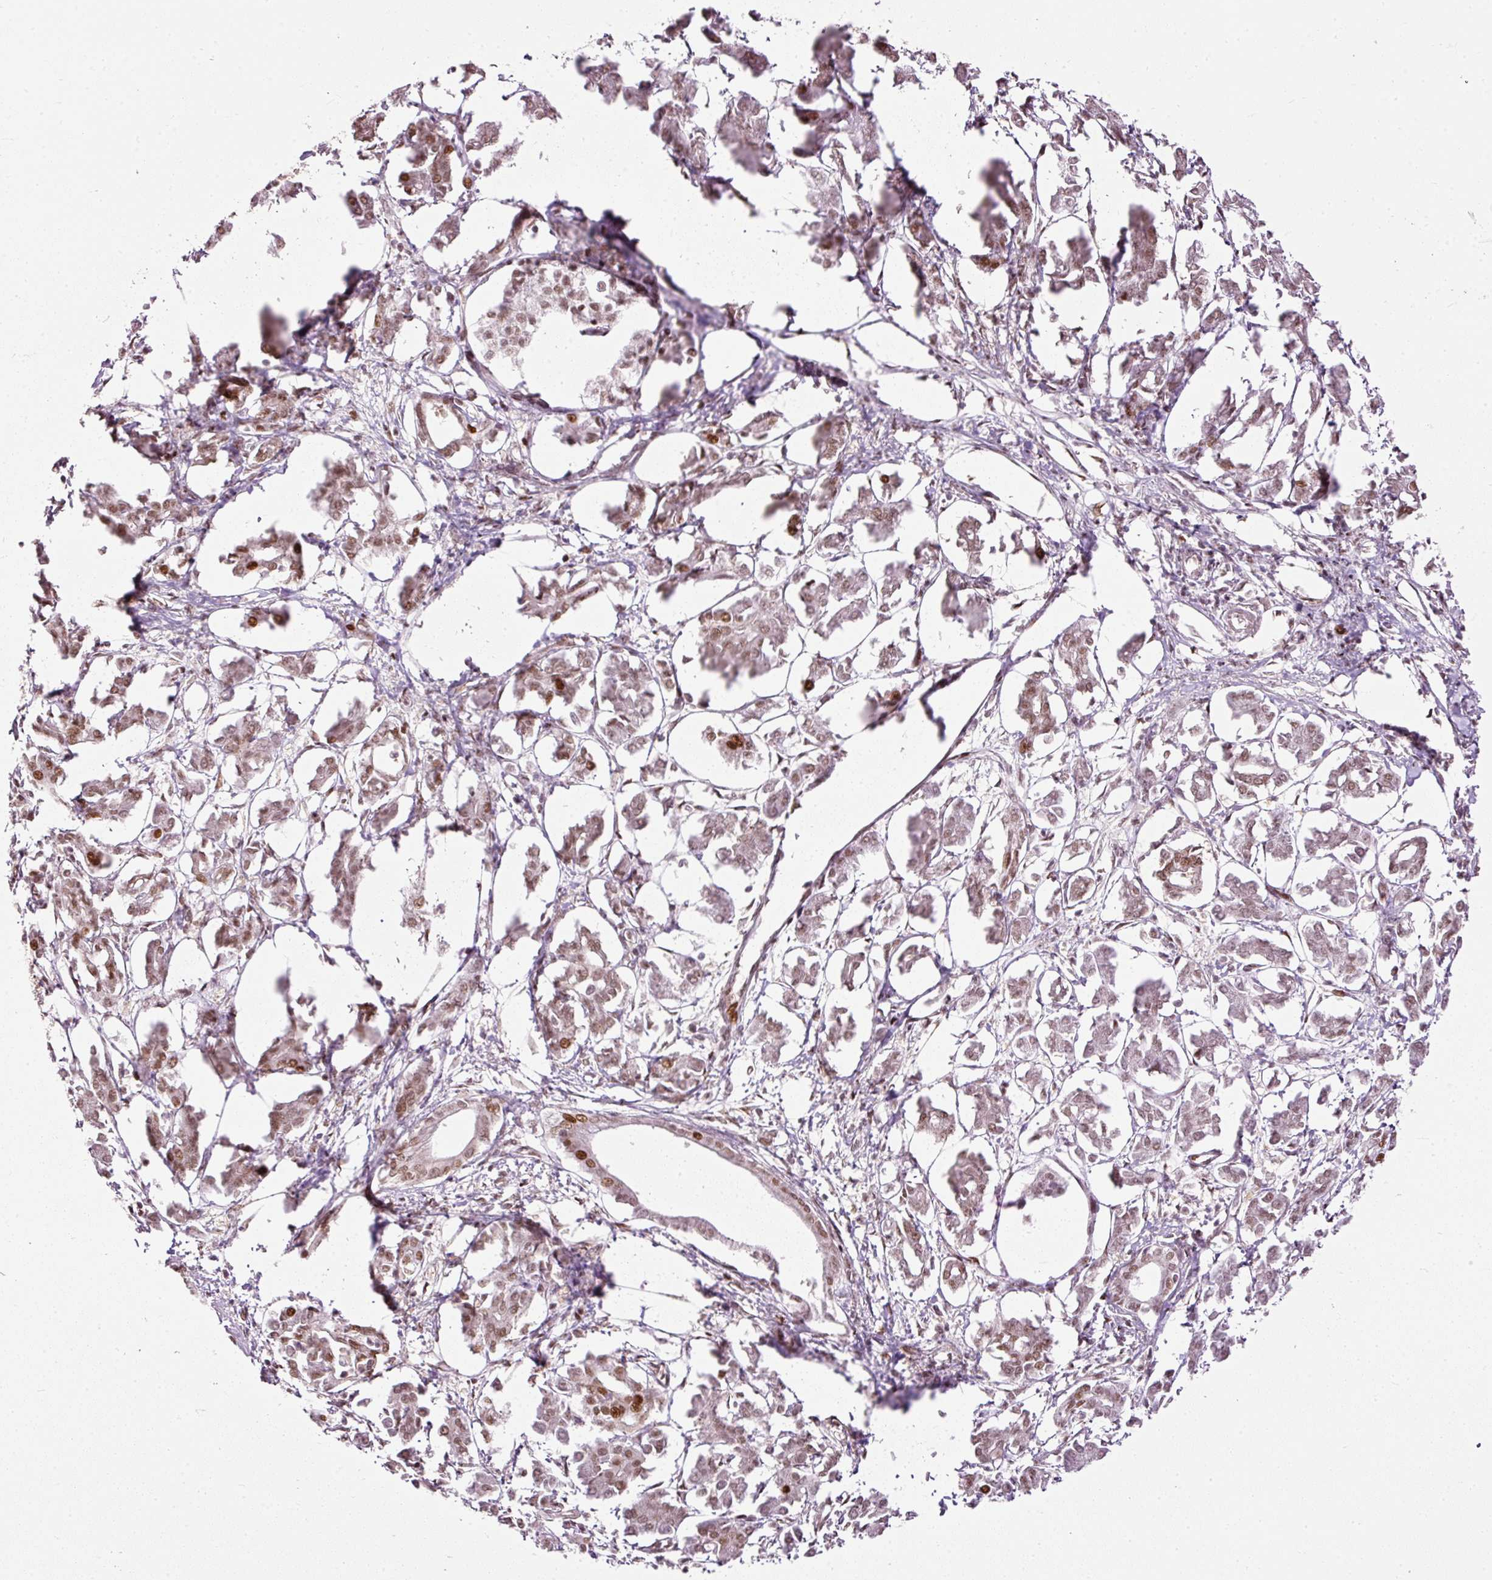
{"staining": {"intensity": "weak", "quantity": ">75%", "location": "nuclear"}, "tissue": "pancreatic cancer", "cell_type": "Tumor cells", "image_type": "cancer", "snomed": [{"axis": "morphology", "description": "Adenocarcinoma, NOS"}, {"axis": "topography", "description": "Pancreas"}], "caption": "Protein staining of pancreatic cancer (adenocarcinoma) tissue reveals weak nuclear expression in approximately >75% of tumor cells.", "gene": "ZNF778", "patient": {"sex": "male", "age": 61}}